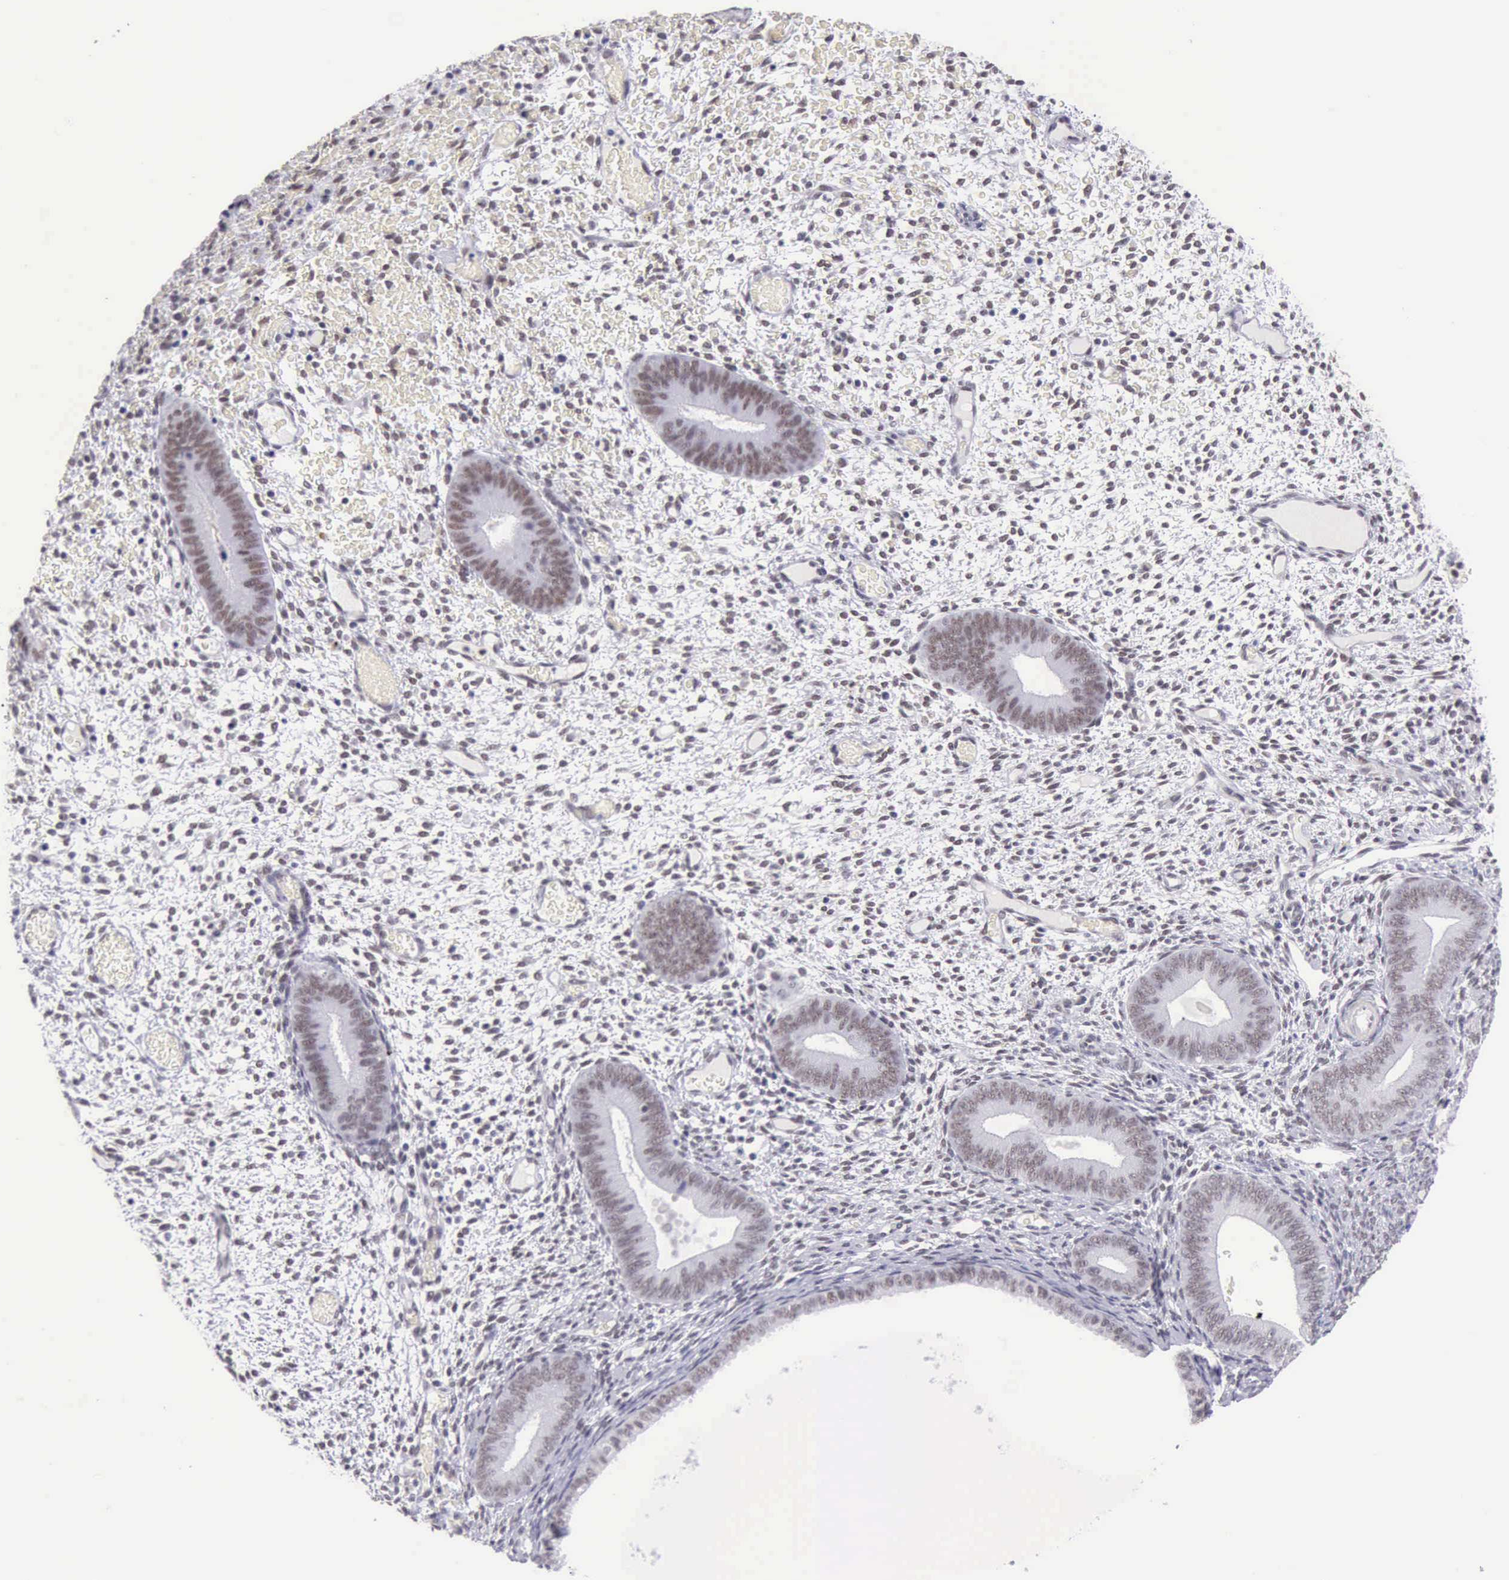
{"staining": {"intensity": "weak", "quantity": "25%-75%", "location": "nuclear"}, "tissue": "endometrium", "cell_type": "Cells in endometrial stroma", "image_type": "normal", "snomed": [{"axis": "morphology", "description": "Normal tissue, NOS"}, {"axis": "topography", "description": "Endometrium"}], "caption": "The histopathology image exhibits staining of benign endometrium, revealing weak nuclear protein positivity (brown color) within cells in endometrial stroma.", "gene": "EP300", "patient": {"sex": "female", "age": 42}}